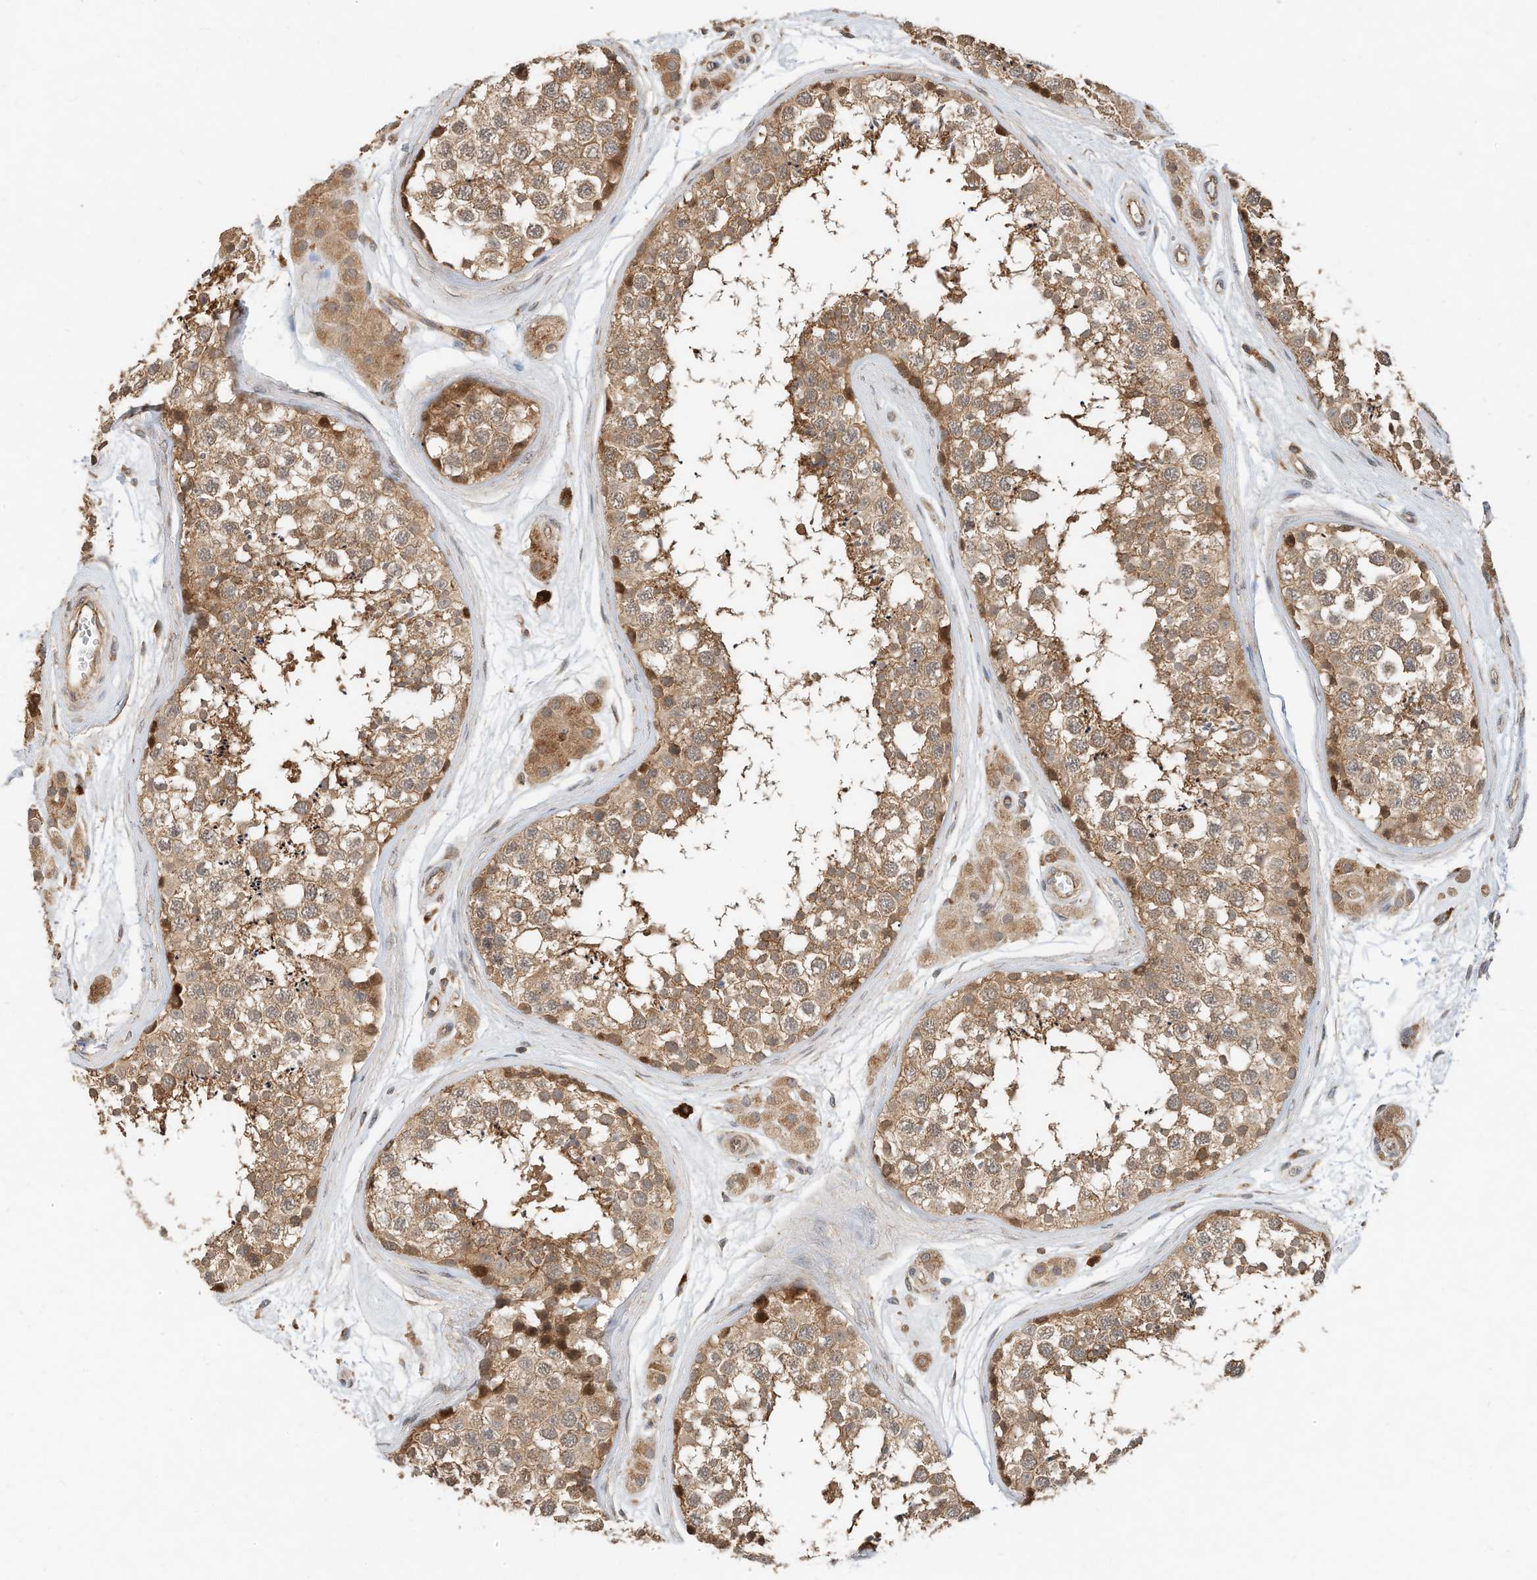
{"staining": {"intensity": "moderate", "quantity": ">75%", "location": "cytoplasmic/membranous"}, "tissue": "testis", "cell_type": "Cells in seminiferous ducts", "image_type": "normal", "snomed": [{"axis": "morphology", "description": "Normal tissue, NOS"}, {"axis": "topography", "description": "Testis"}], "caption": "A high-resolution histopathology image shows IHC staining of unremarkable testis, which displays moderate cytoplasmic/membranous positivity in about >75% of cells in seminiferous ducts.", "gene": "CPAMD8", "patient": {"sex": "male", "age": 56}}